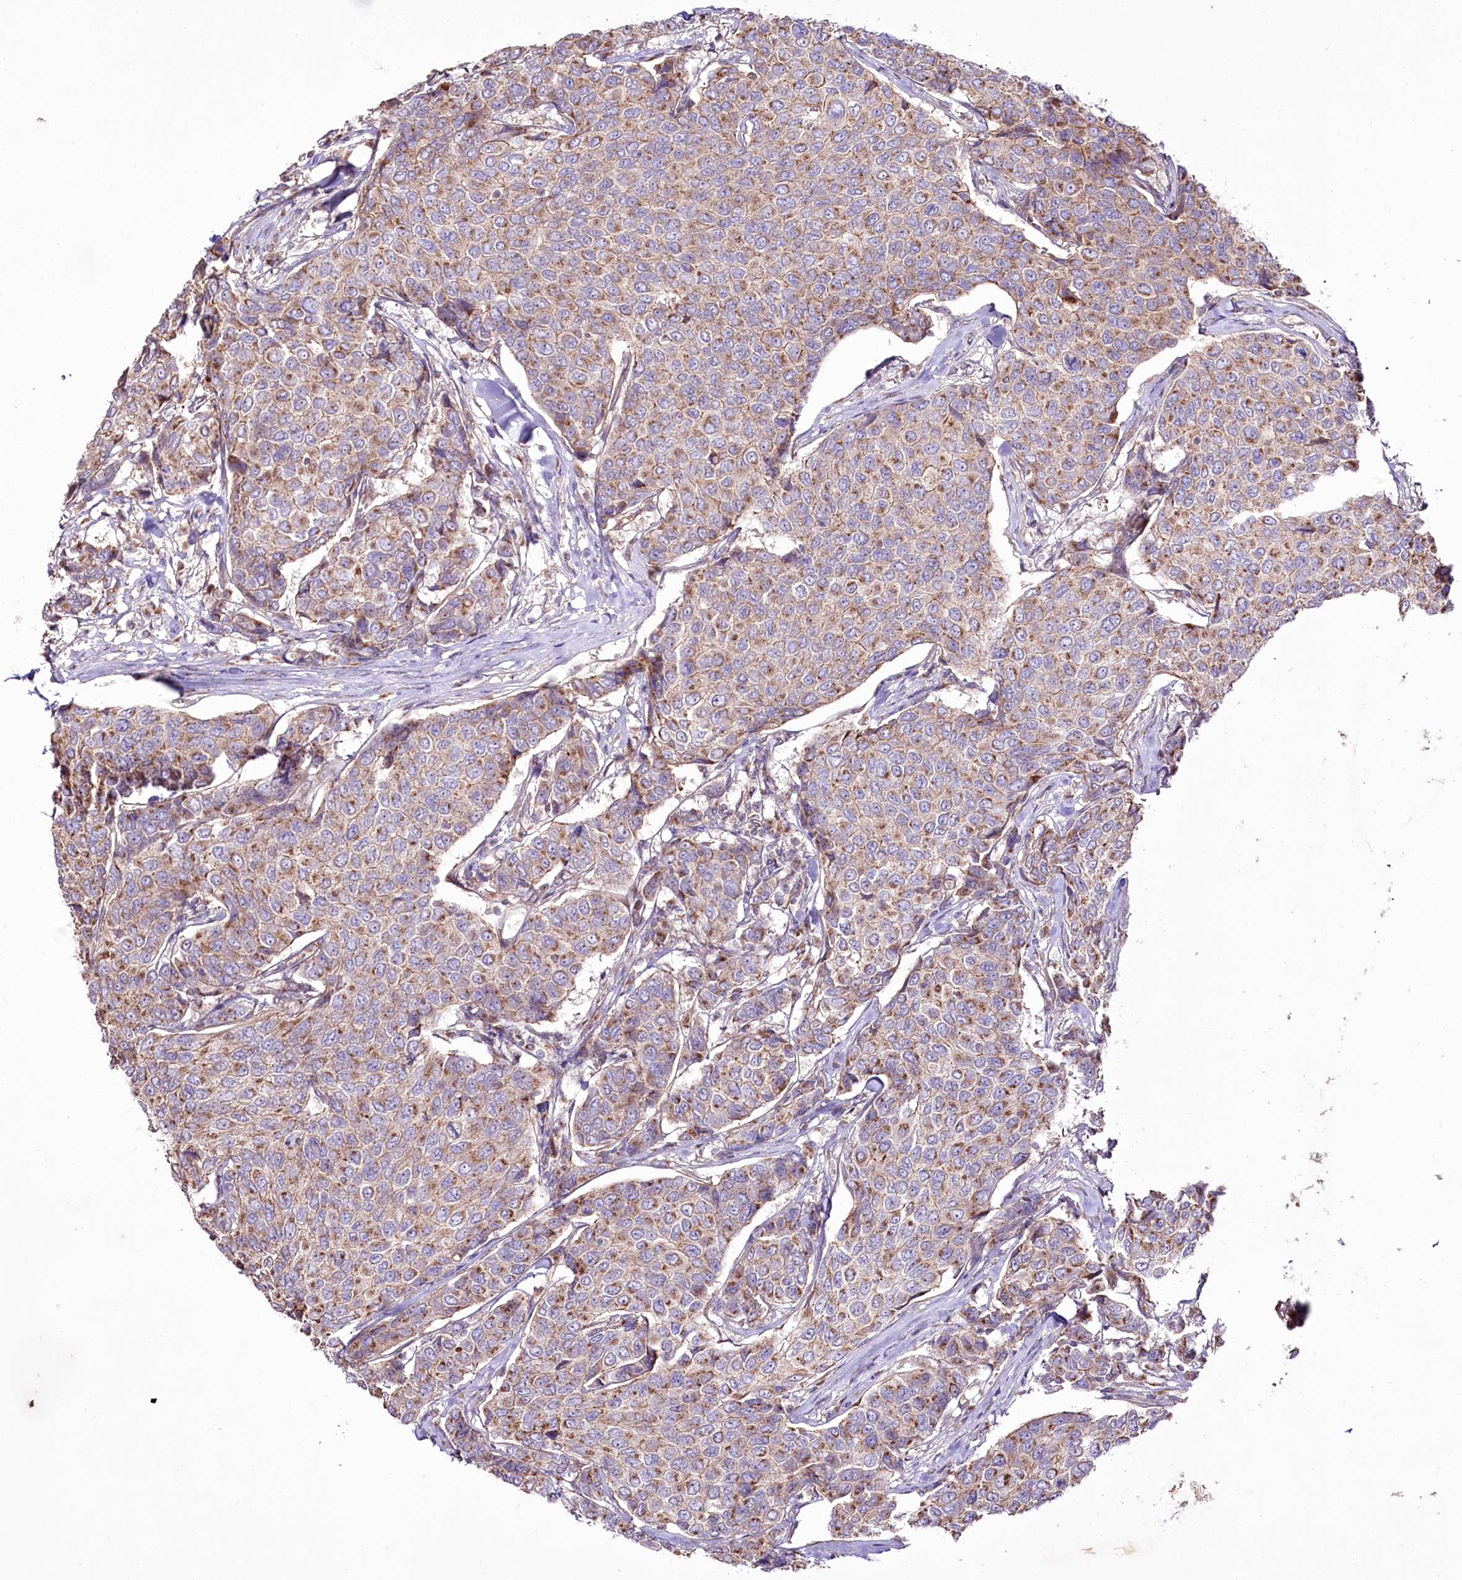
{"staining": {"intensity": "moderate", "quantity": ">75%", "location": "cytoplasmic/membranous"}, "tissue": "breast cancer", "cell_type": "Tumor cells", "image_type": "cancer", "snomed": [{"axis": "morphology", "description": "Duct carcinoma"}, {"axis": "topography", "description": "Breast"}], "caption": "Intraductal carcinoma (breast) stained for a protein demonstrates moderate cytoplasmic/membranous positivity in tumor cells.", "gene": "REXO2", "patient": {"sex": "female", "age": 55}}